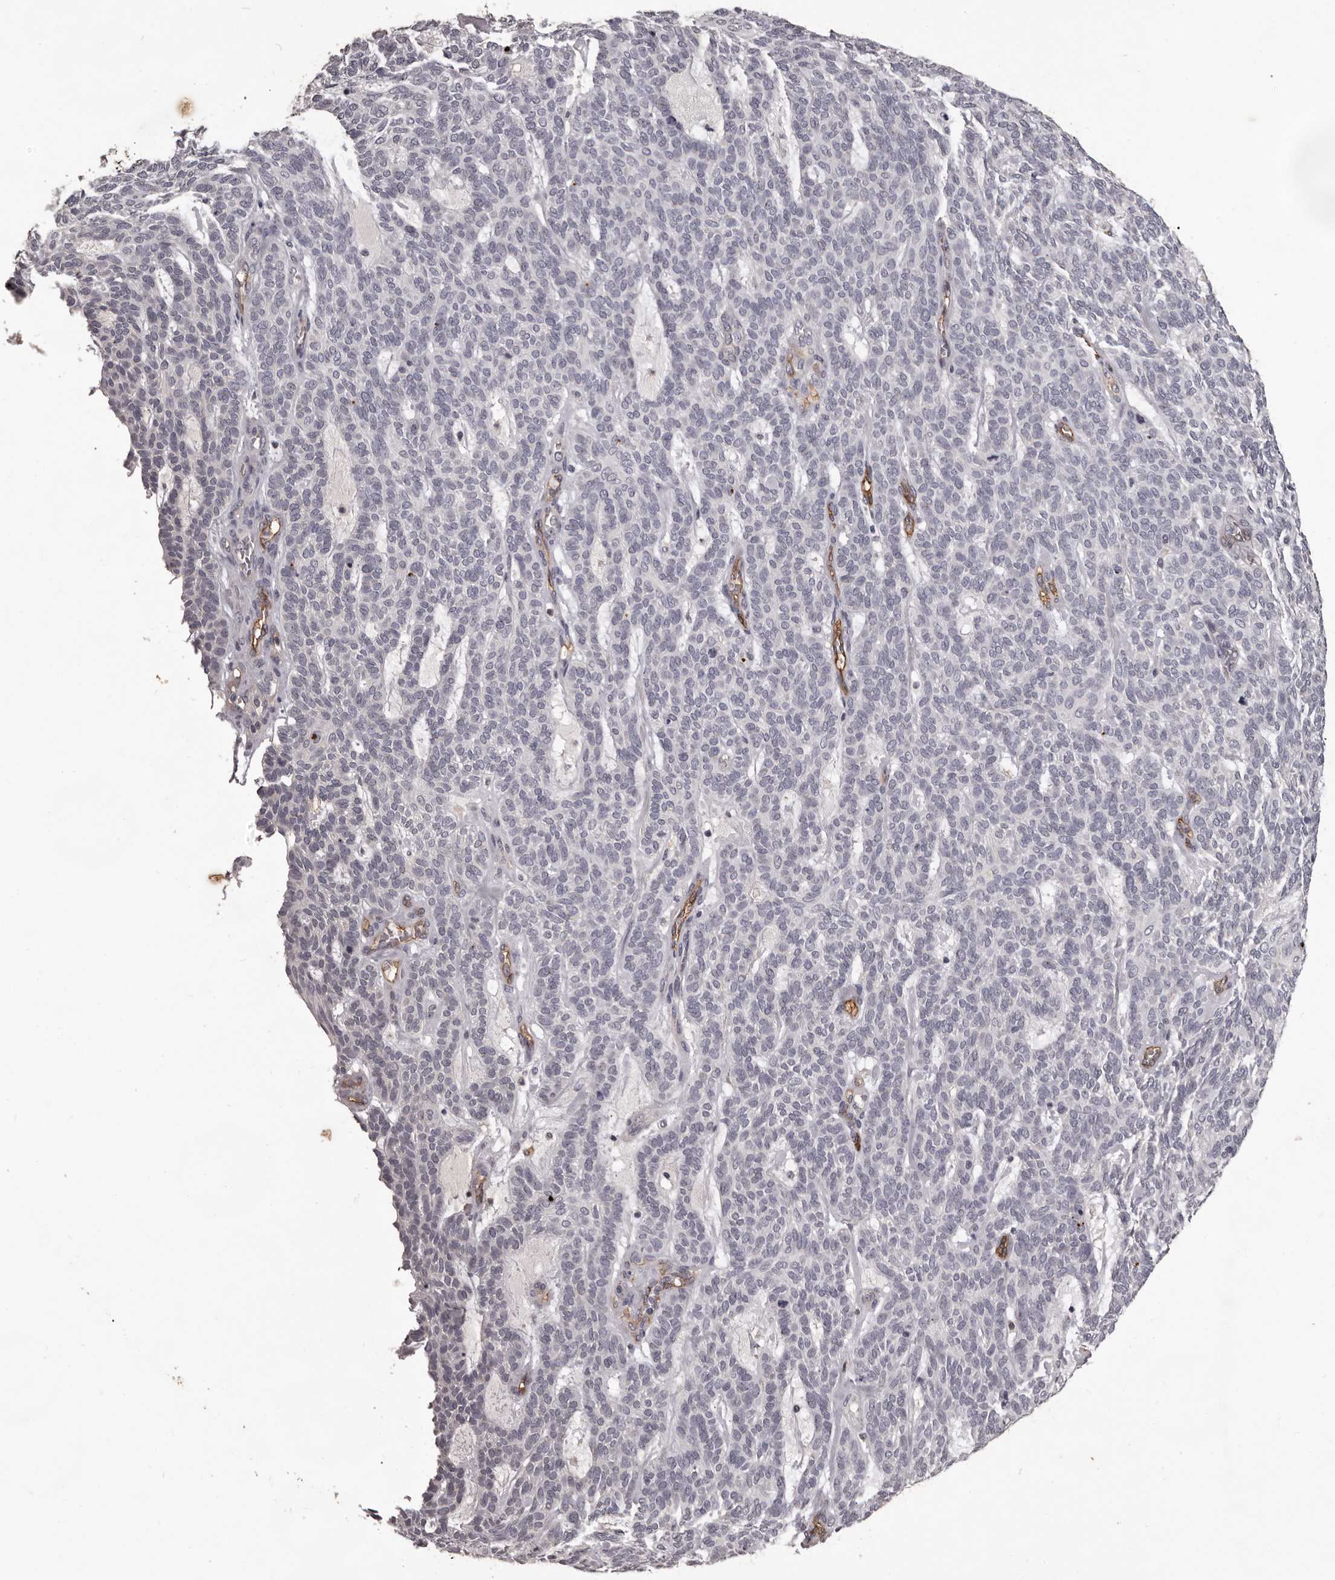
{"staining": {"intensity": "negative", "quantity": "none", "location": "none"}, "tissue": "skin cancer", "cell_type": "Tumor cells", "image_type": "cancer", "snomed": [{"axis": "morphology", "description": "Squamous cell carcinoma, NOS"}, {"axis": "topography", "description": "Skin"}], "caption": "An immunohistochemistry (IHC) micrograph of squamous cell carcinoma (skin) is shown. There is no staining in tumor cells of squamous cell carcinoma (skin).", "gene": "GPR78", "patient": {"sex": "female", "age": 90}}